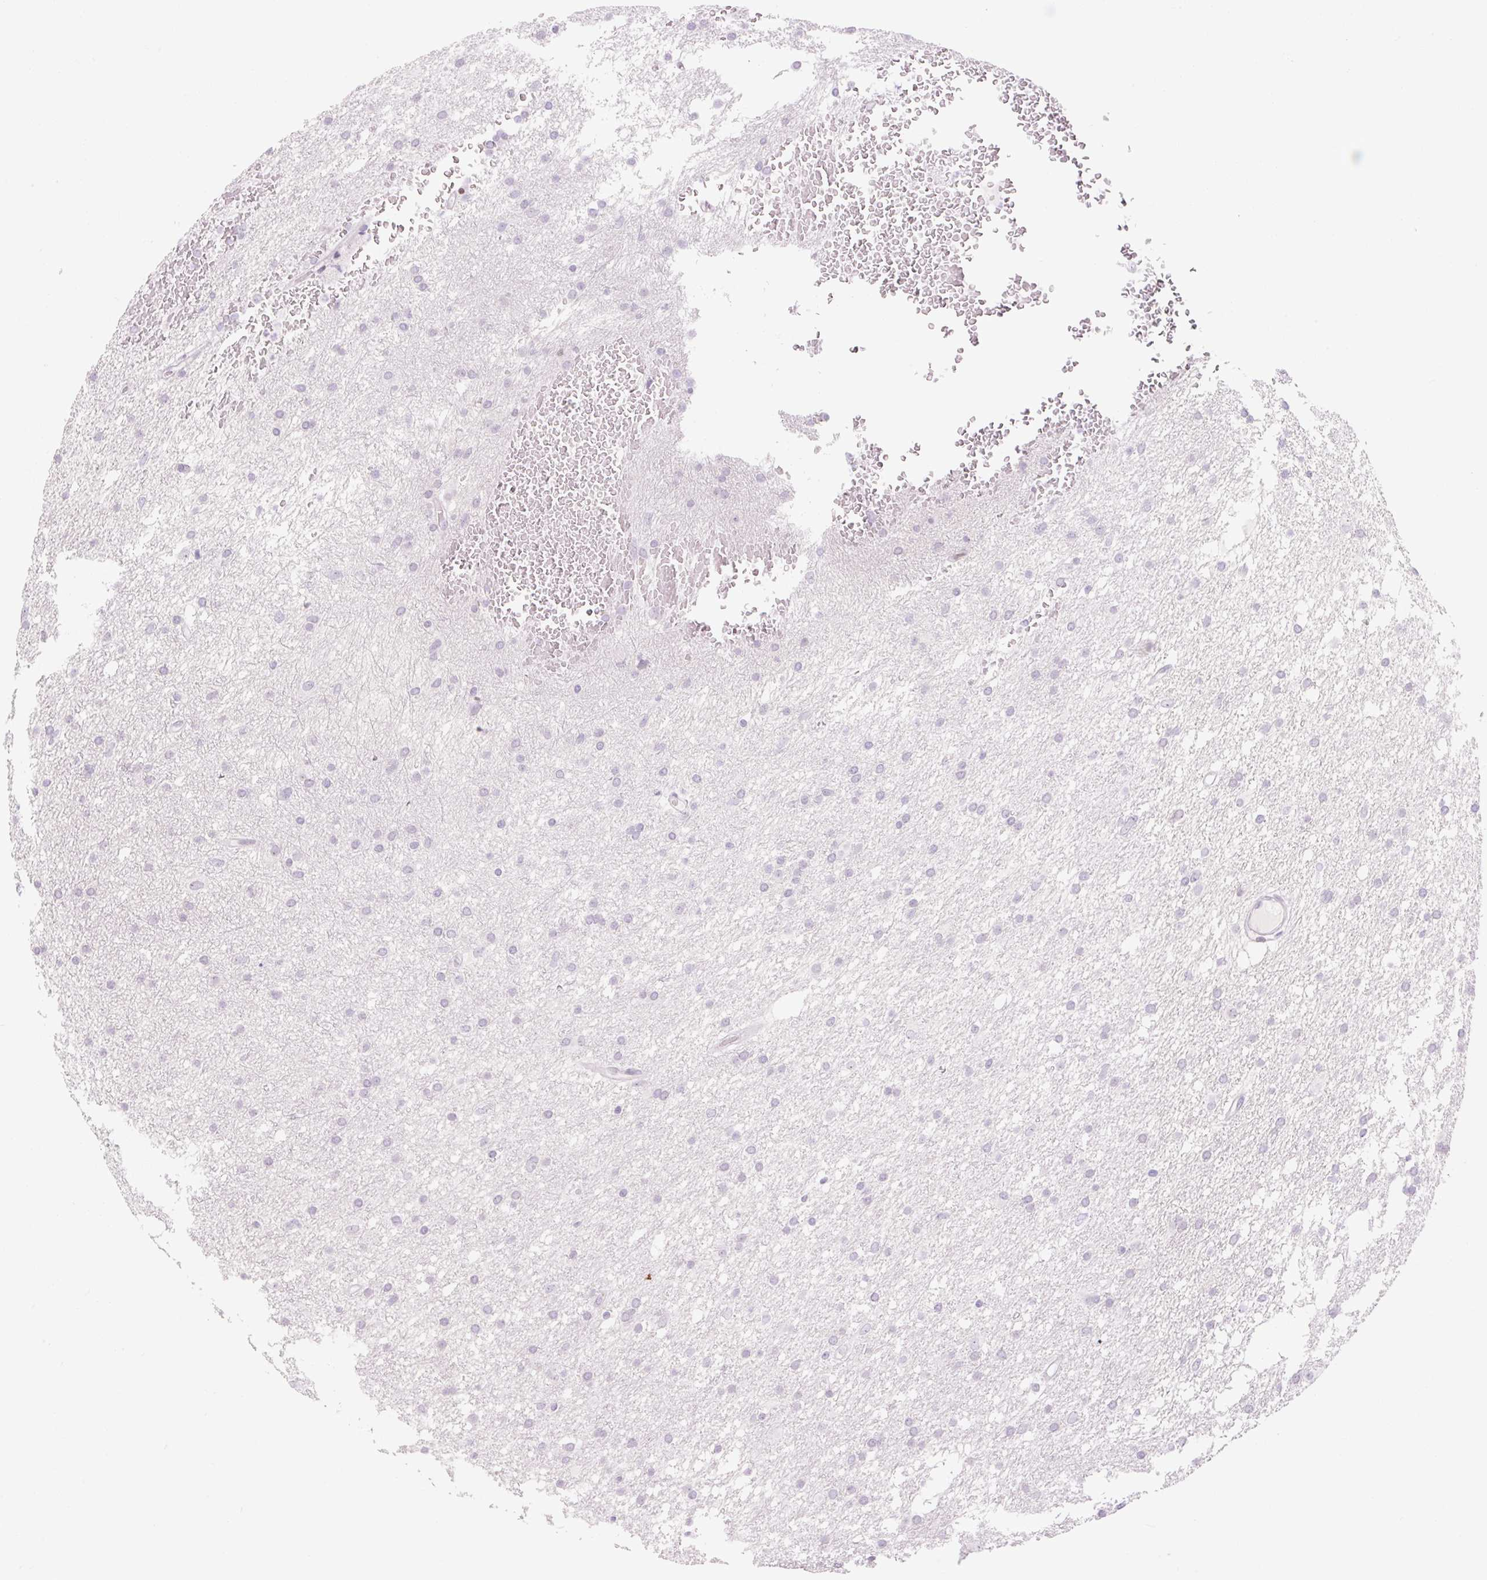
{"staining": {"intensity": "negative", "quantity": "none", "location": "none"}, "tissue": "glioma", "cell_type": "Tumor cells", "image_type": "cancer", "snomed": [{"axis": "morphology", "description": "Glioma, malignant, High grade"}, {"axis": "topography", "description": "Cerebral cortex"}], "caption": "This is an IHC histopathology image of glioma. There is no expression in tumor cells.", "gene": "ZNF417", "patient": {"sex": "female", "age": 36}}